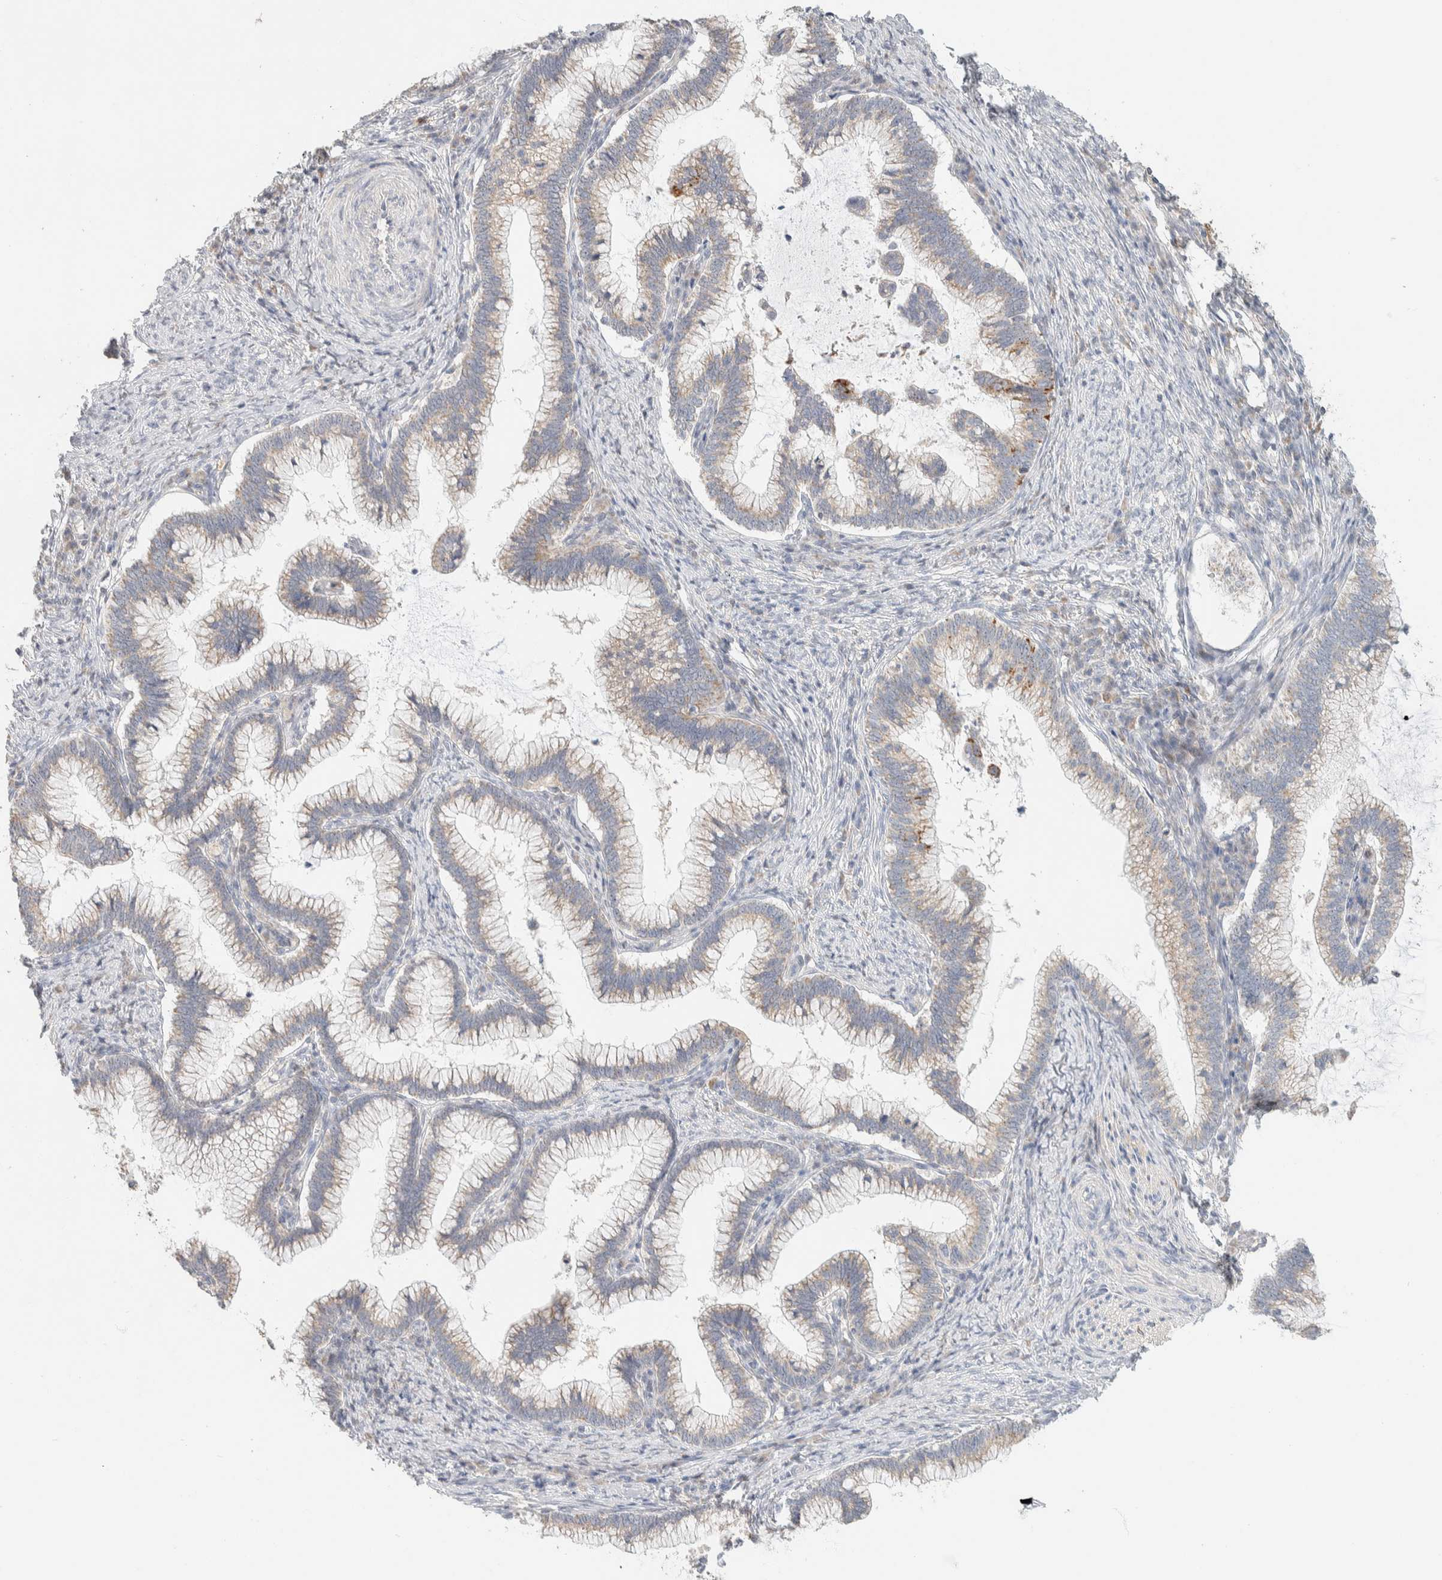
{"staining": {"intensity": "weak", "quantity": ">75%", "location": "cytoplasmic/membranous"}, "tissue": "cervical cancer", "cell_type": "Tumor cells", "image_type": "cancer", "snomed": [{"axis": "morphology", "description": "Adenocarcinoma, NOS"}, {"axis": "topography", "description": "Cervix"}], "caption": "Protein expression analysis of cervical cancer (adenocarcinoma) reveals weak cytoplasmic/membranous expression in approximately >75% of tumor cells. Nuclei are stained in blue.", "gene": "HDHD3", "patient": {"sex": "female", "age": 36}}